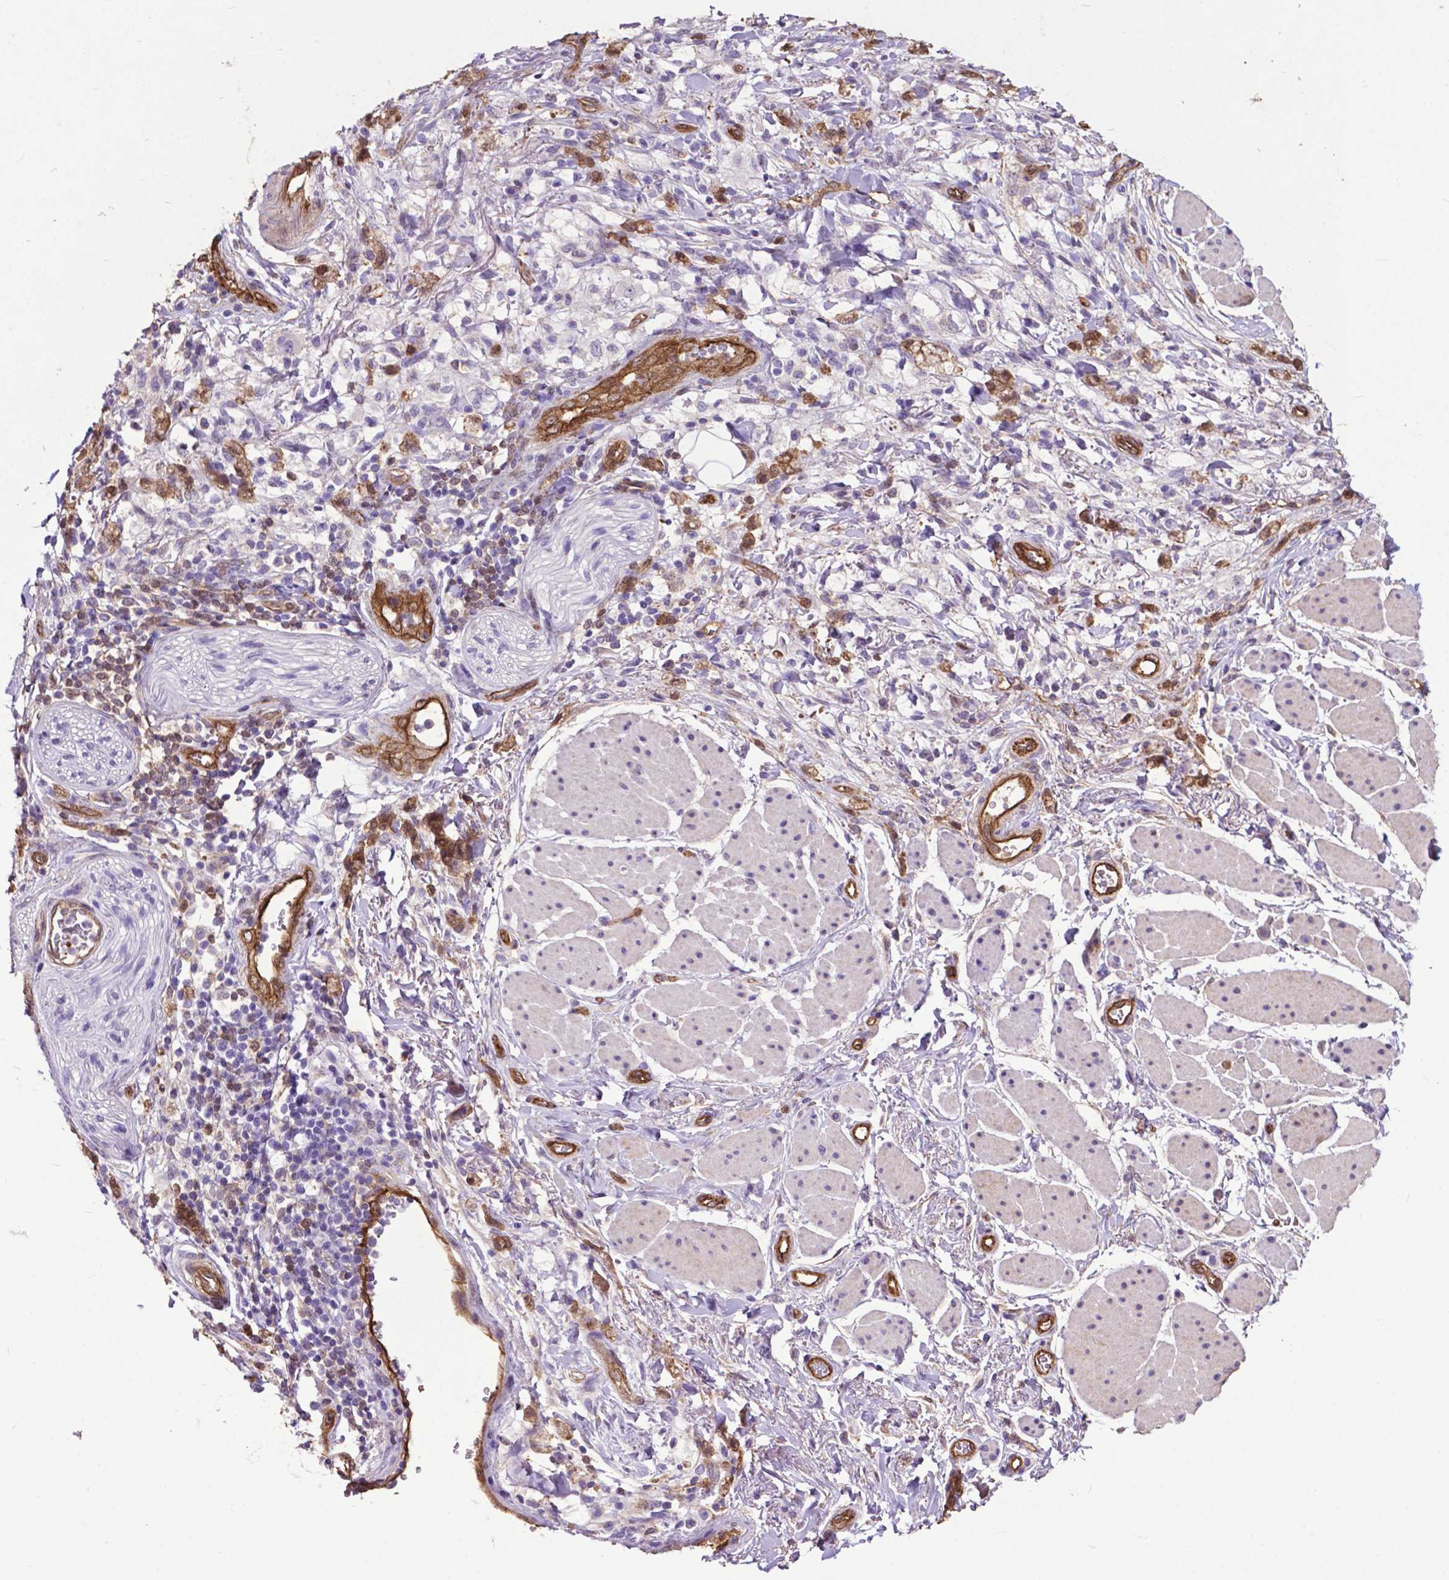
{"staining": {"intensity": "negative", "quantity": "none", "location": "none"}, "tissue": "stomach cancer", "cell_type": "Tumor cells", "image_type": "cancer", "snomed": [{"axis": "morphology", "description": "Adenocarcinoma, NOS"}, {"axis": "topography", "description": "Stomach"}], "caption": "Tumor cells are negative for brown protein staining in stomach cancer (adenocarcinoma).", "gene": "PDLIM1", "patient": {"sex": "female", "age": 60}}